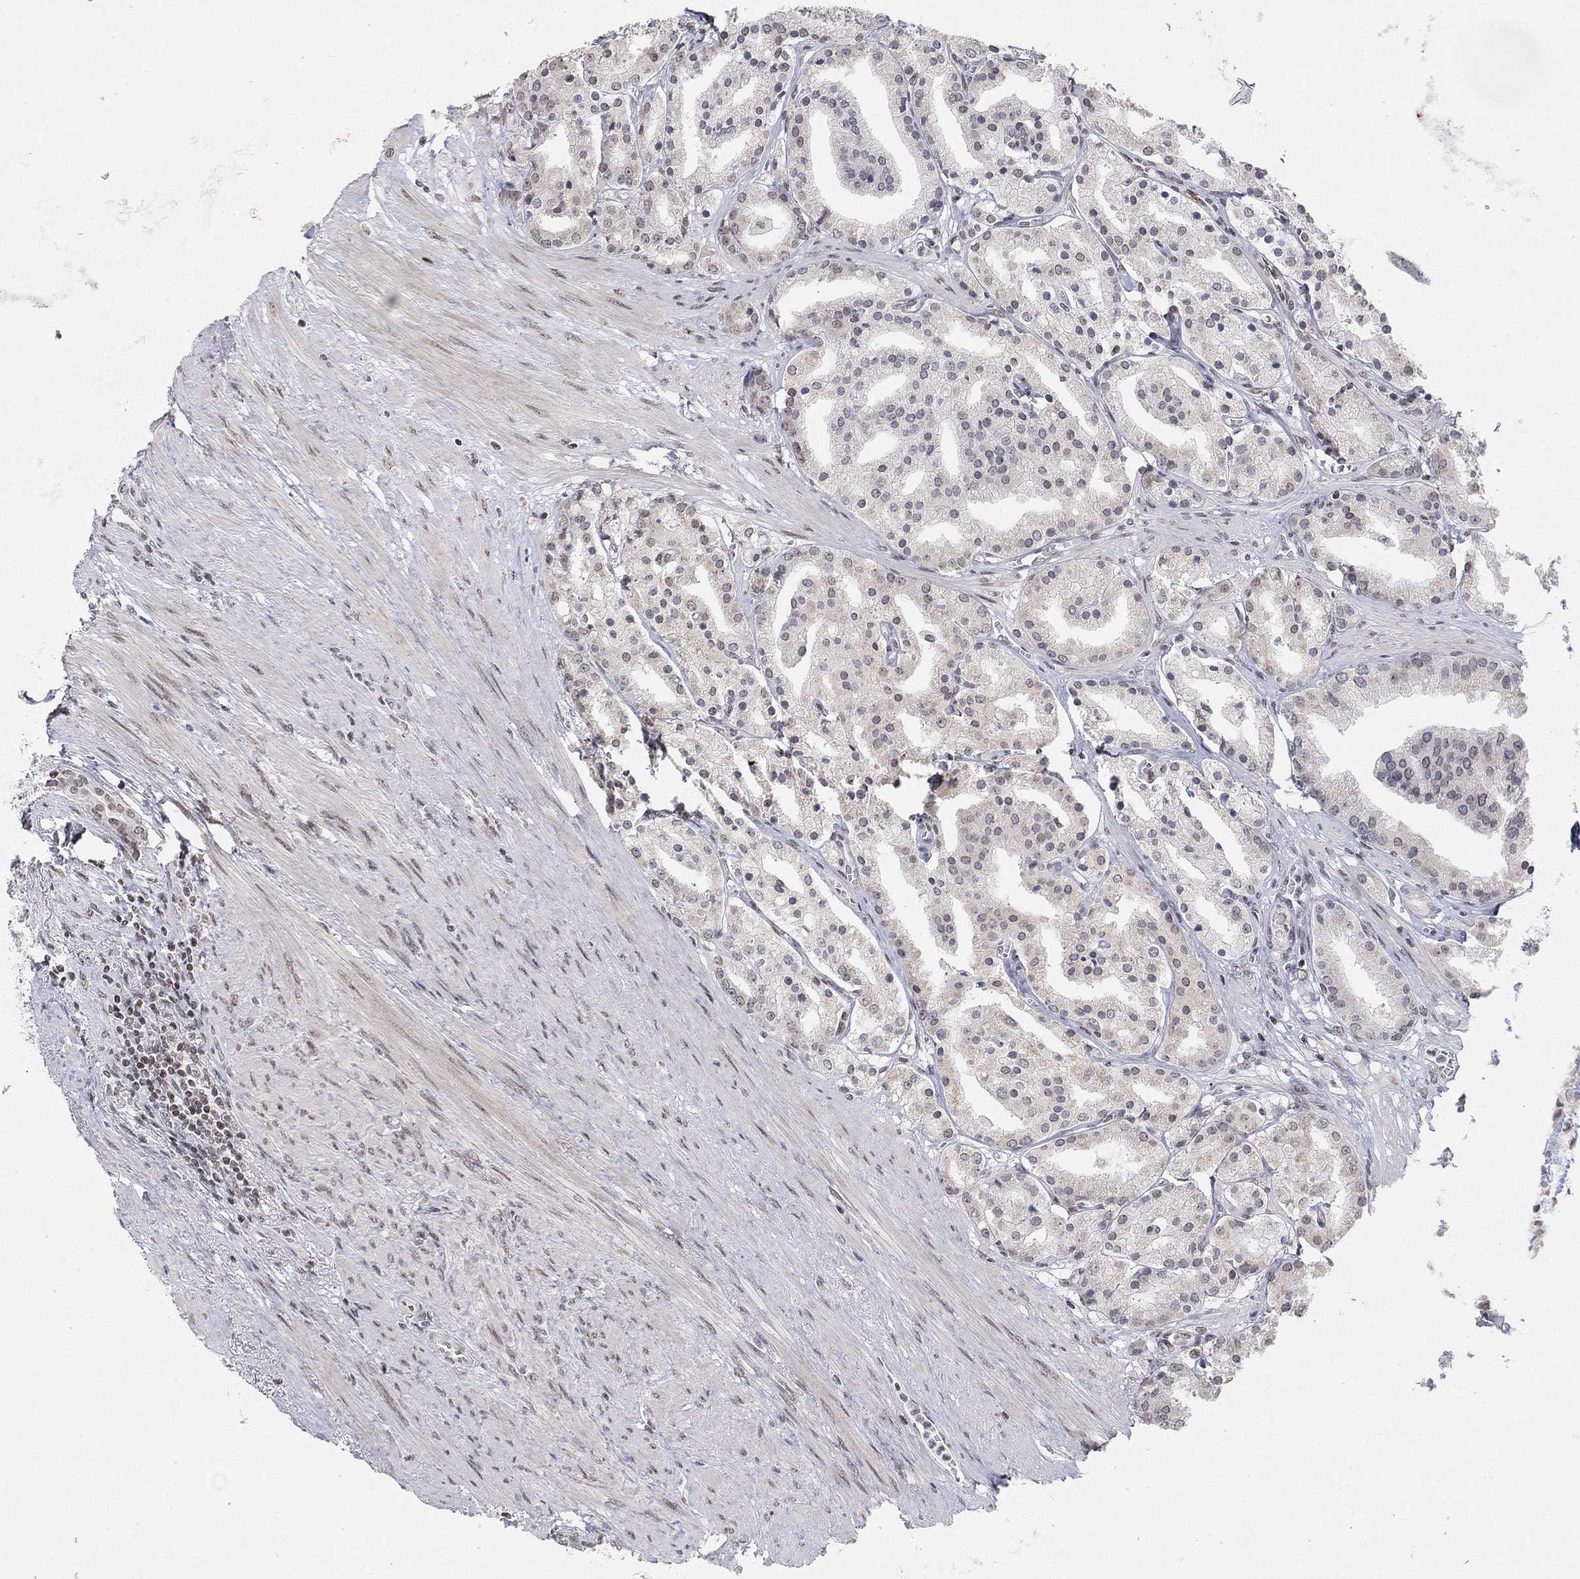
{"staining": {"intensity": "negative", "quantity": "none", "location": "none"}, "tissue": "prostate cancer", "cell_type": "Tumor cells", "image_type": "cancer", "snomed": [{"axis": "morphology", "description": "Adenocarcinoma, NOS"}, {"axis": "topography", "description": "Prostate"}], "caption": "DAB immunohistochemical staining of prostate cancer (adenocarcinoma) reveals no significant positivity in tumor cells.", "gene": "KLF12", "patient": {"sex": "male", "age": 69}}